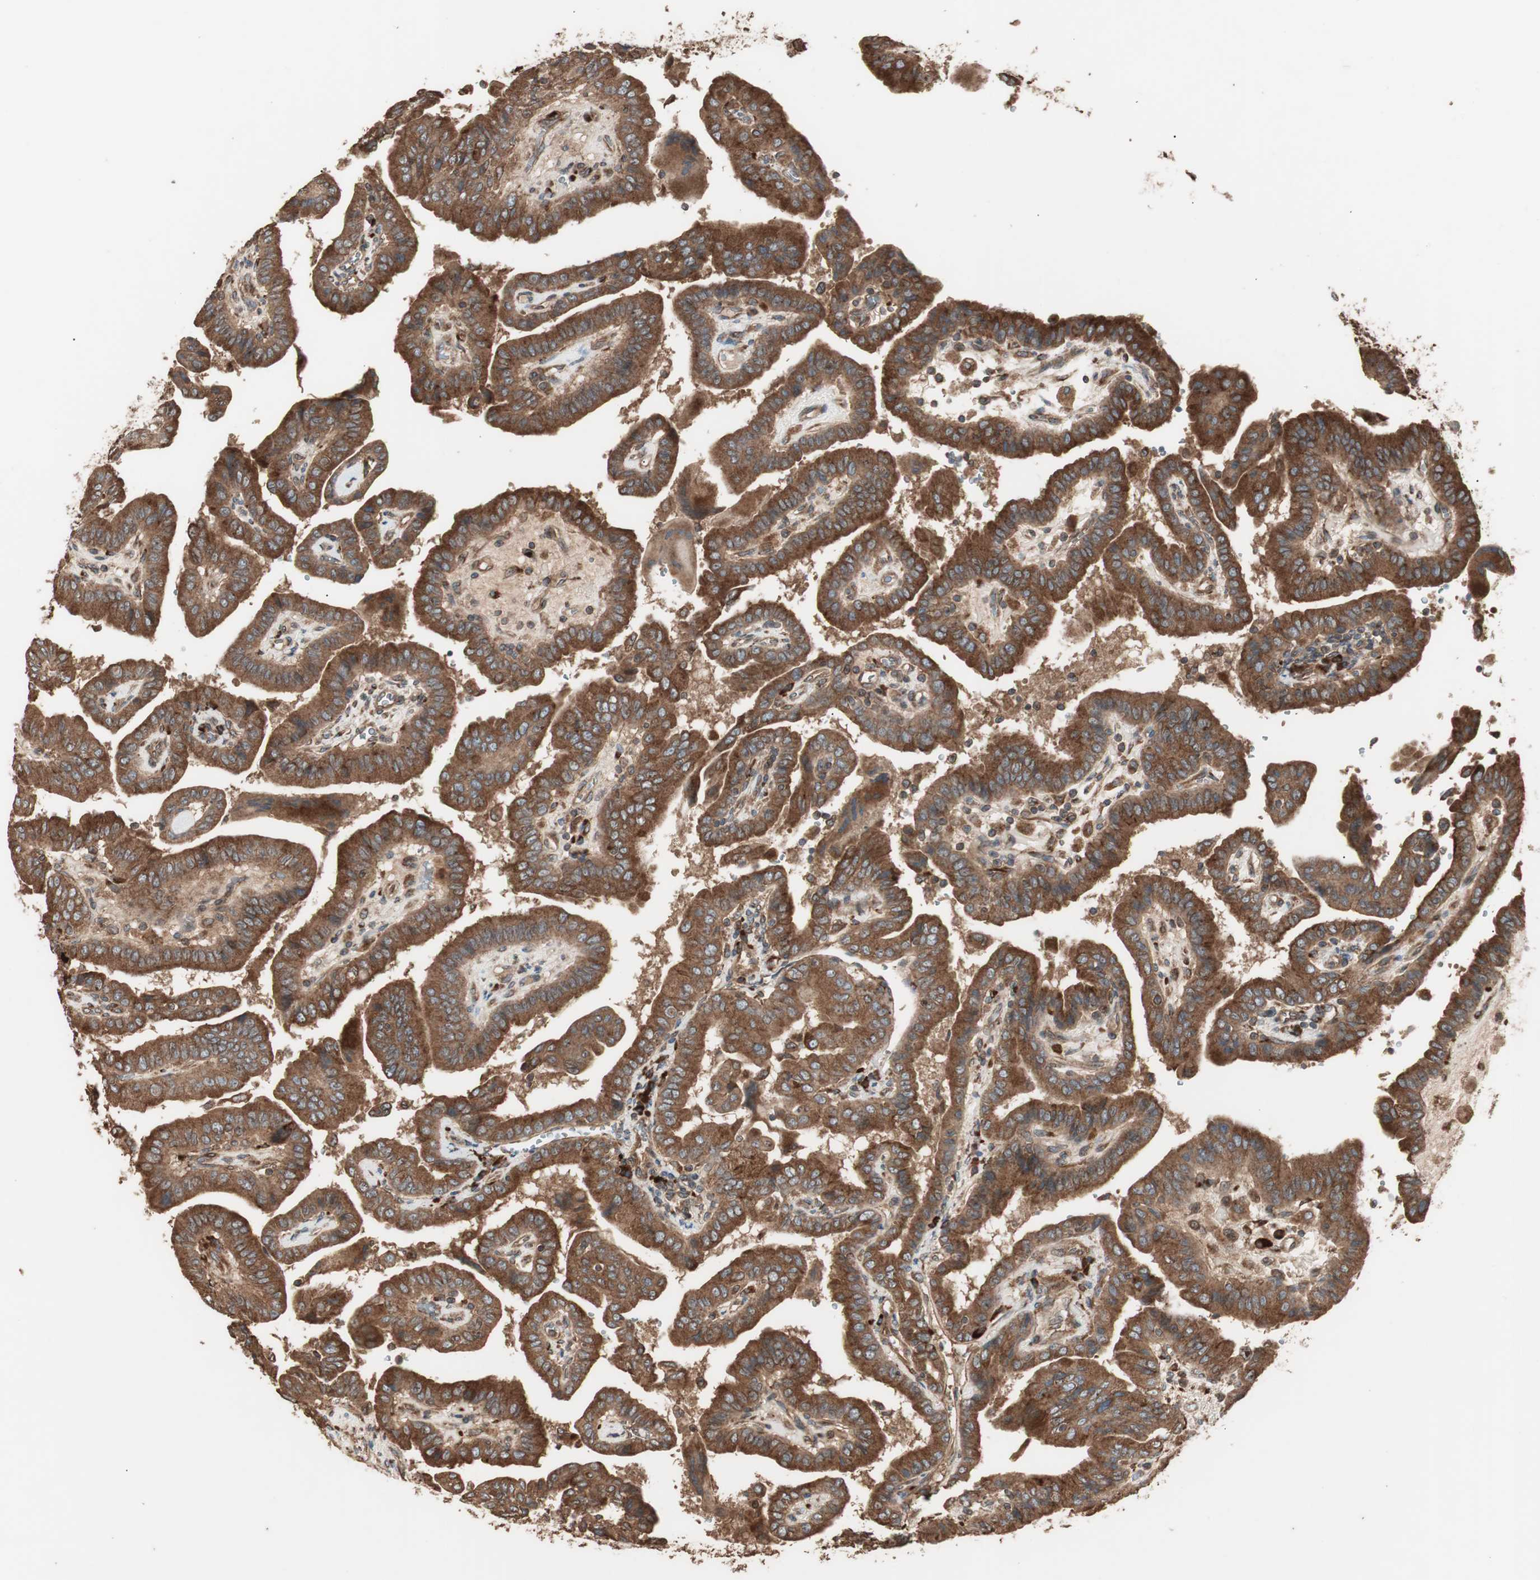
{"staining": {"intensity": "strong", "quantity": ">75%", "location": "cytoplasmic/membranous"}, "tissue": "thyroid cancer", "cell_type": "Tumor cells", "image_type": "cancer", "snomed": [{"axis": "morphology", "description": "Papillary adenocarcinoma, NOS"}, {"axis": "topography", "description": "Thyroid gland"}], "caption": "Immunohistochemistry (DAB) staining of human thyroid cancer displays strong cytoplasmic/membranous protein staining in about >75% of tumor cells.", "gene": "LZTS1", "patient": {"sex": "male", "age": 33}}